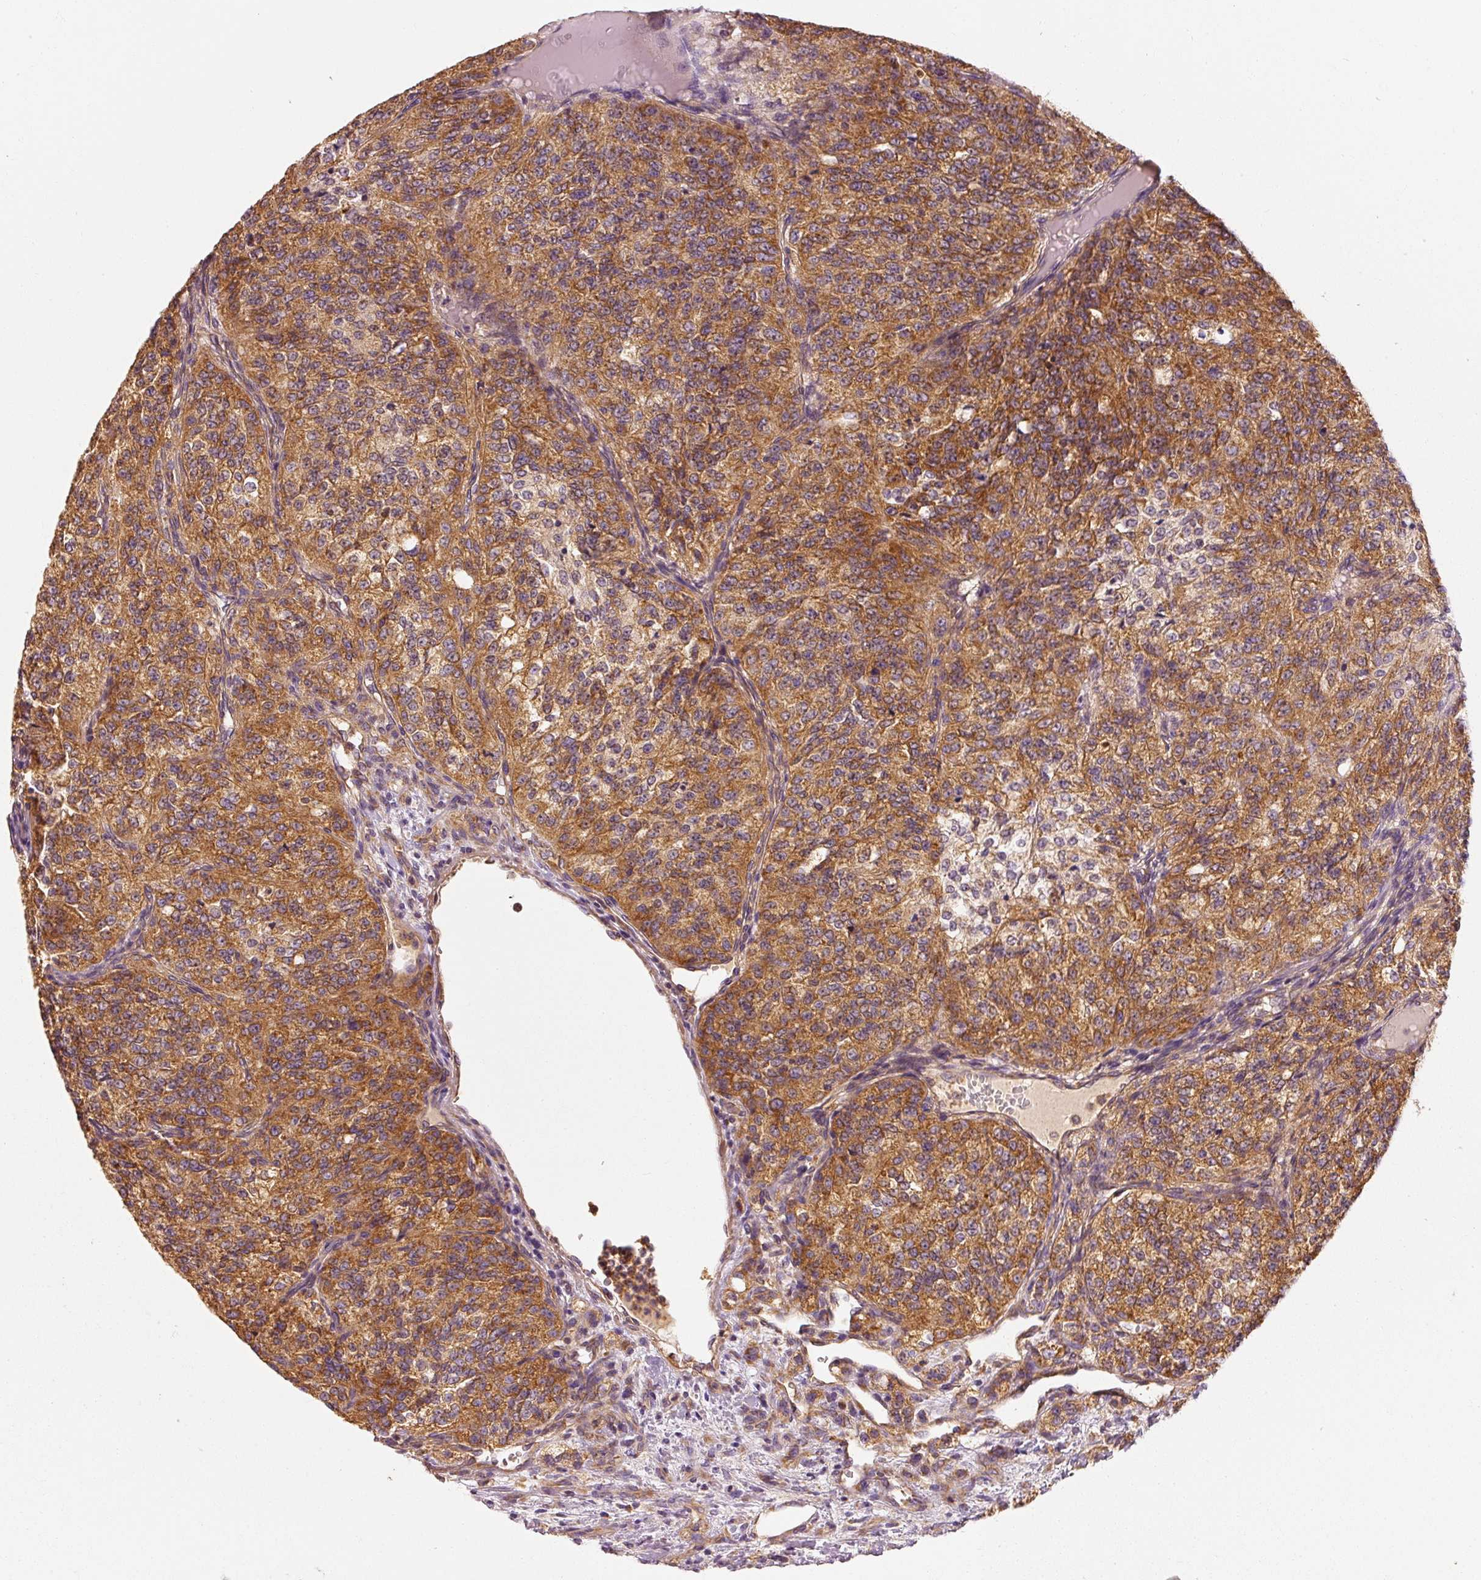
{"staining": {"intensity": "strong", "quantity": ">75%", "location": "cytoplasmic/membranous"}, "tissue": "renal cancer", "cell_type": "Tumor cells", "image_type": "cancer", "snomed": [{"axis": "morphology", "description": "Adenocarcinoma, NOS"}, {"axis": "topography", "description": "Kidney"}], "caption": "About >75% of tumor cells in human renal cancer display strong cytoplasmic/membranous protein positivity as visualized by brown immunohistochemical staining.", "gene": "TOMM40", "patient": {"sex": "female", "age": 63}}